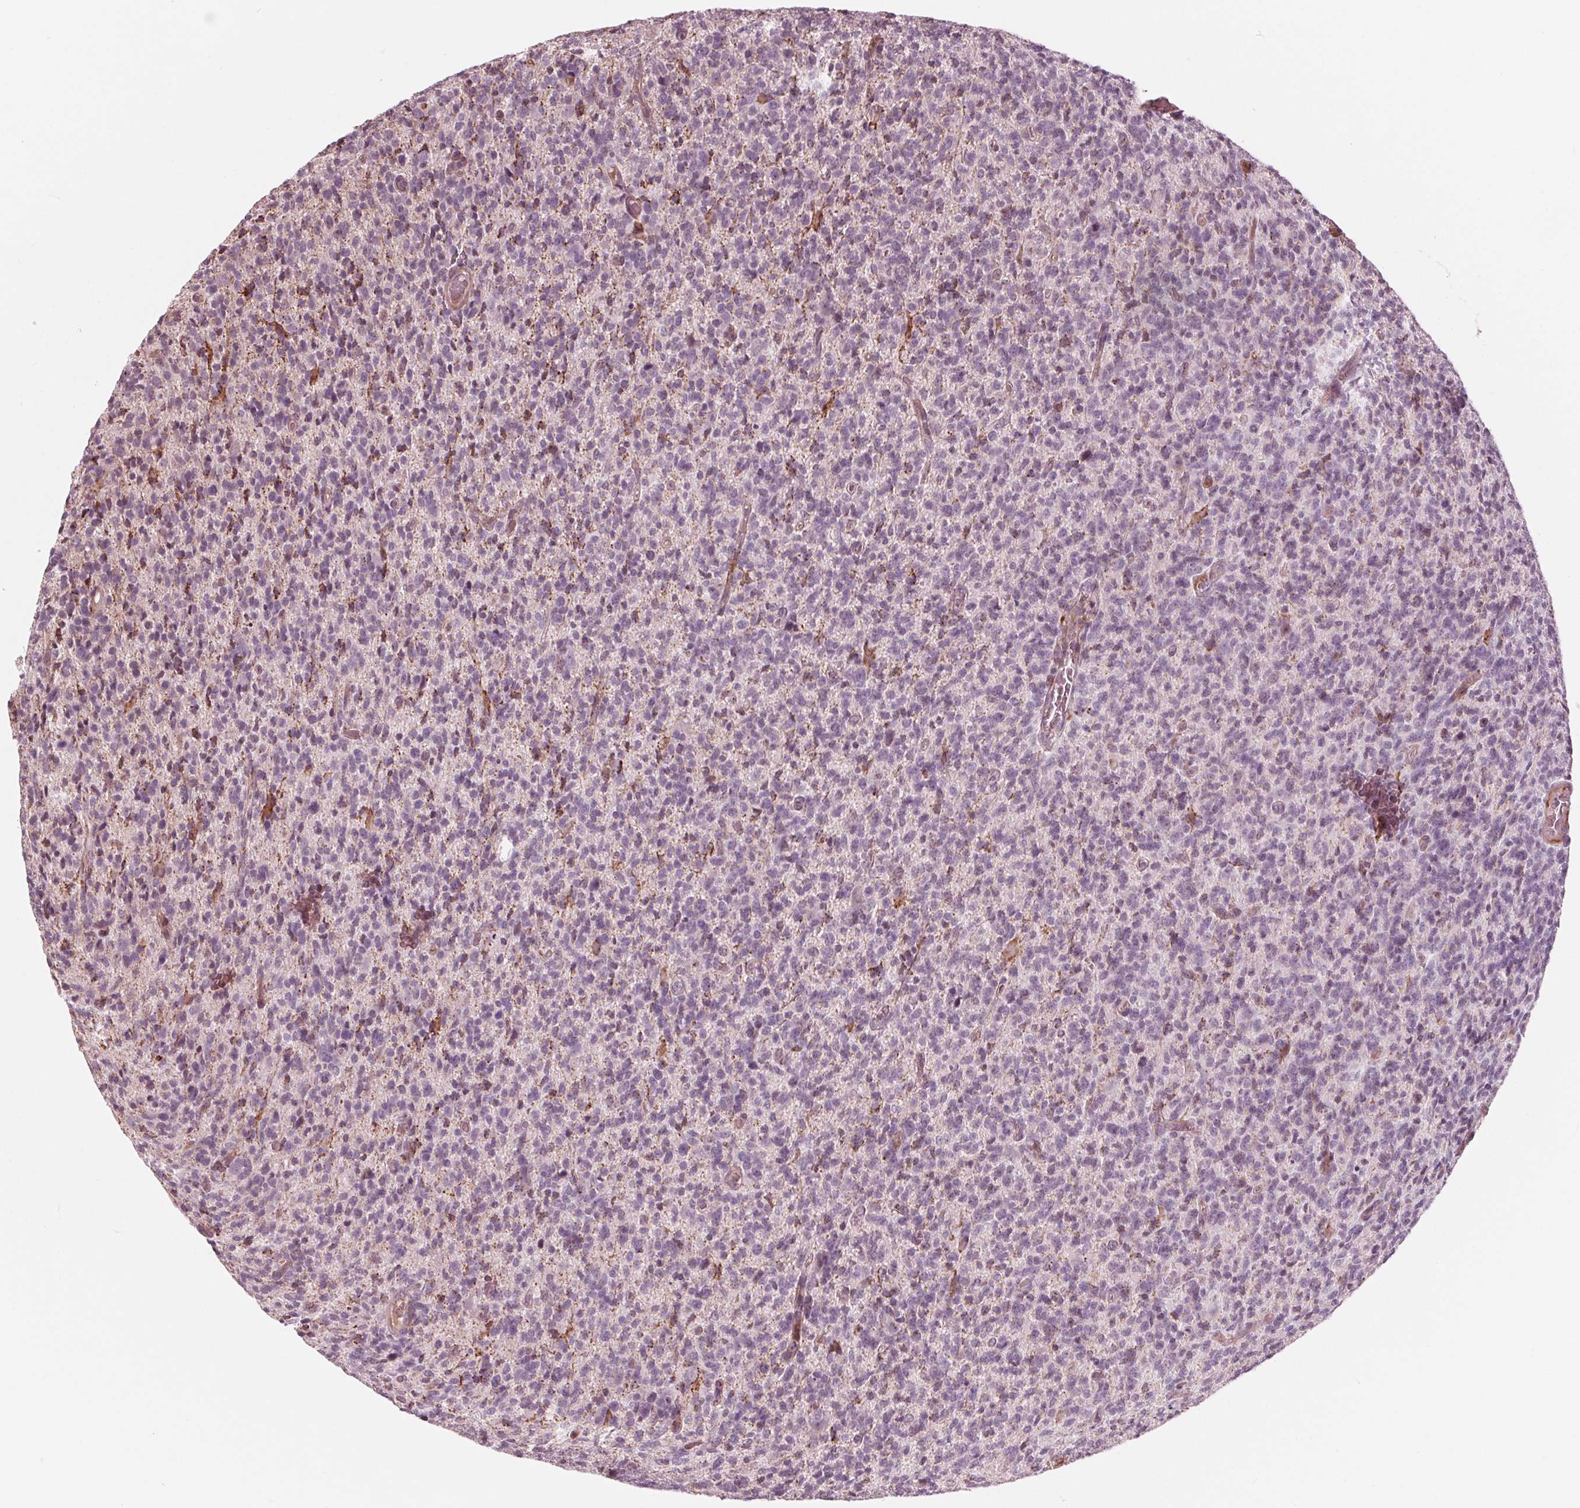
{"staining": {"intensity": "negative", "quantity": "none", "location": "none"}, "tissue": "glioma", "cell_type": "Tumor cells", "image_type": "cancer", "snomed": [{"axis": "morphology", "description": "Glioma, malignant, High grade"}, {"axis": "topography", "description": "Brain"}], "caption": "Photomicrograph shows no protein positivity in tumor cells of glioma tissue.", "gene": "DCAF4L2", "patient": {"sex": "male", "age": 76}}